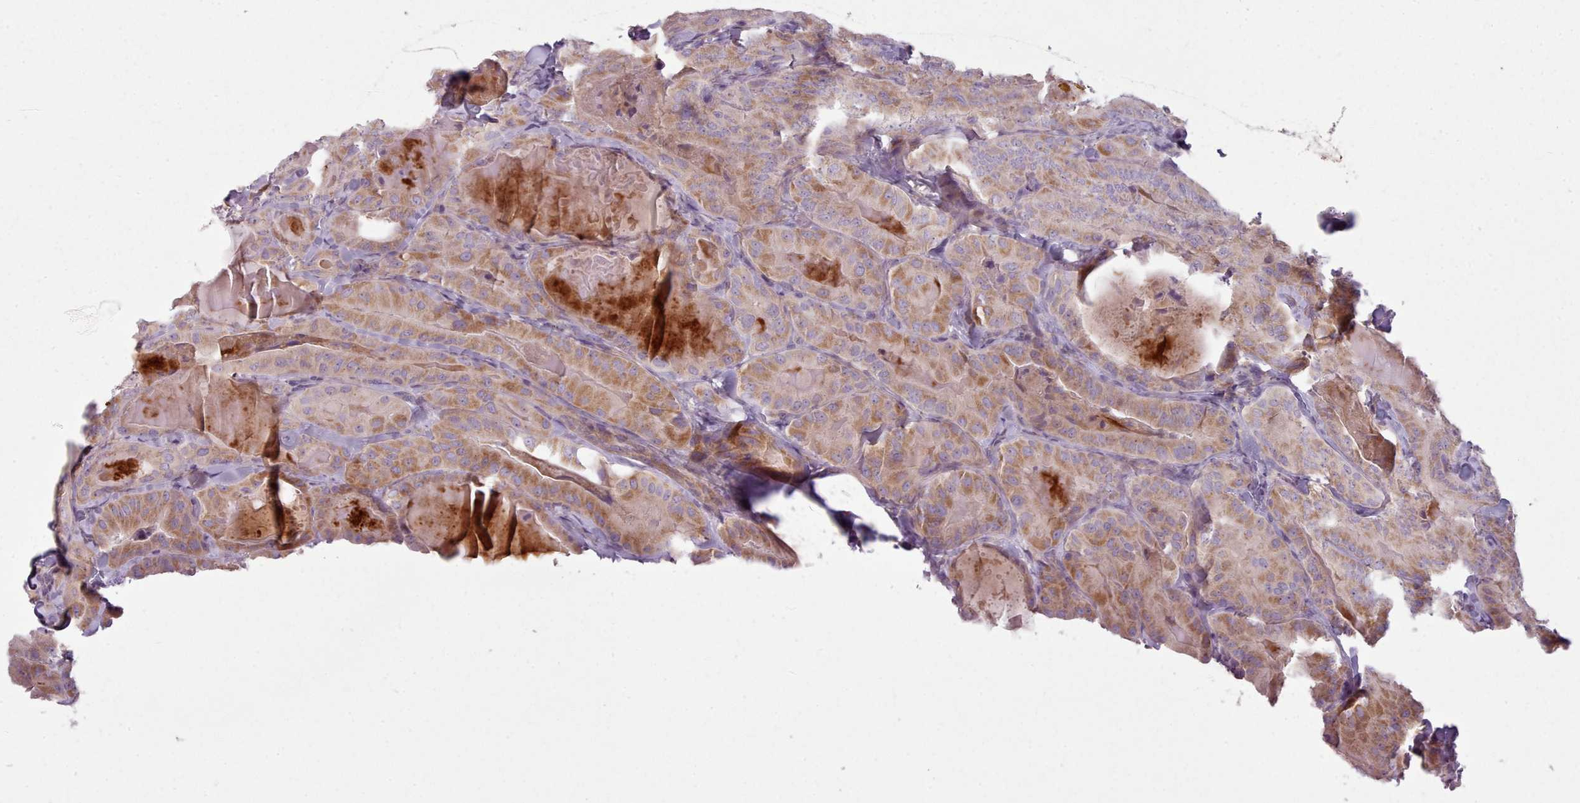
{"staining": {"intensity": "moderate", "quantity": ">75%", "location": "cytoplasmic/membranous"}, "tissue": "thyroid cancer", "cell_type": "Tumor cells", "image_type": "cancer", "snomed": [{"axis": "morphology", "description": "Papillary adenocarcinoma, NOS"}, {"axis": "topography", "description": "Thyroid gland"}], "caption": "The immunohistochemical stain labels moderate cytoplasmic/membranous staining in tumor cells of papillary adenocarcinoma (thyroid) tissue.", "gene": "LAPTM5", "patient": {"sex": "female", "age": 68}}